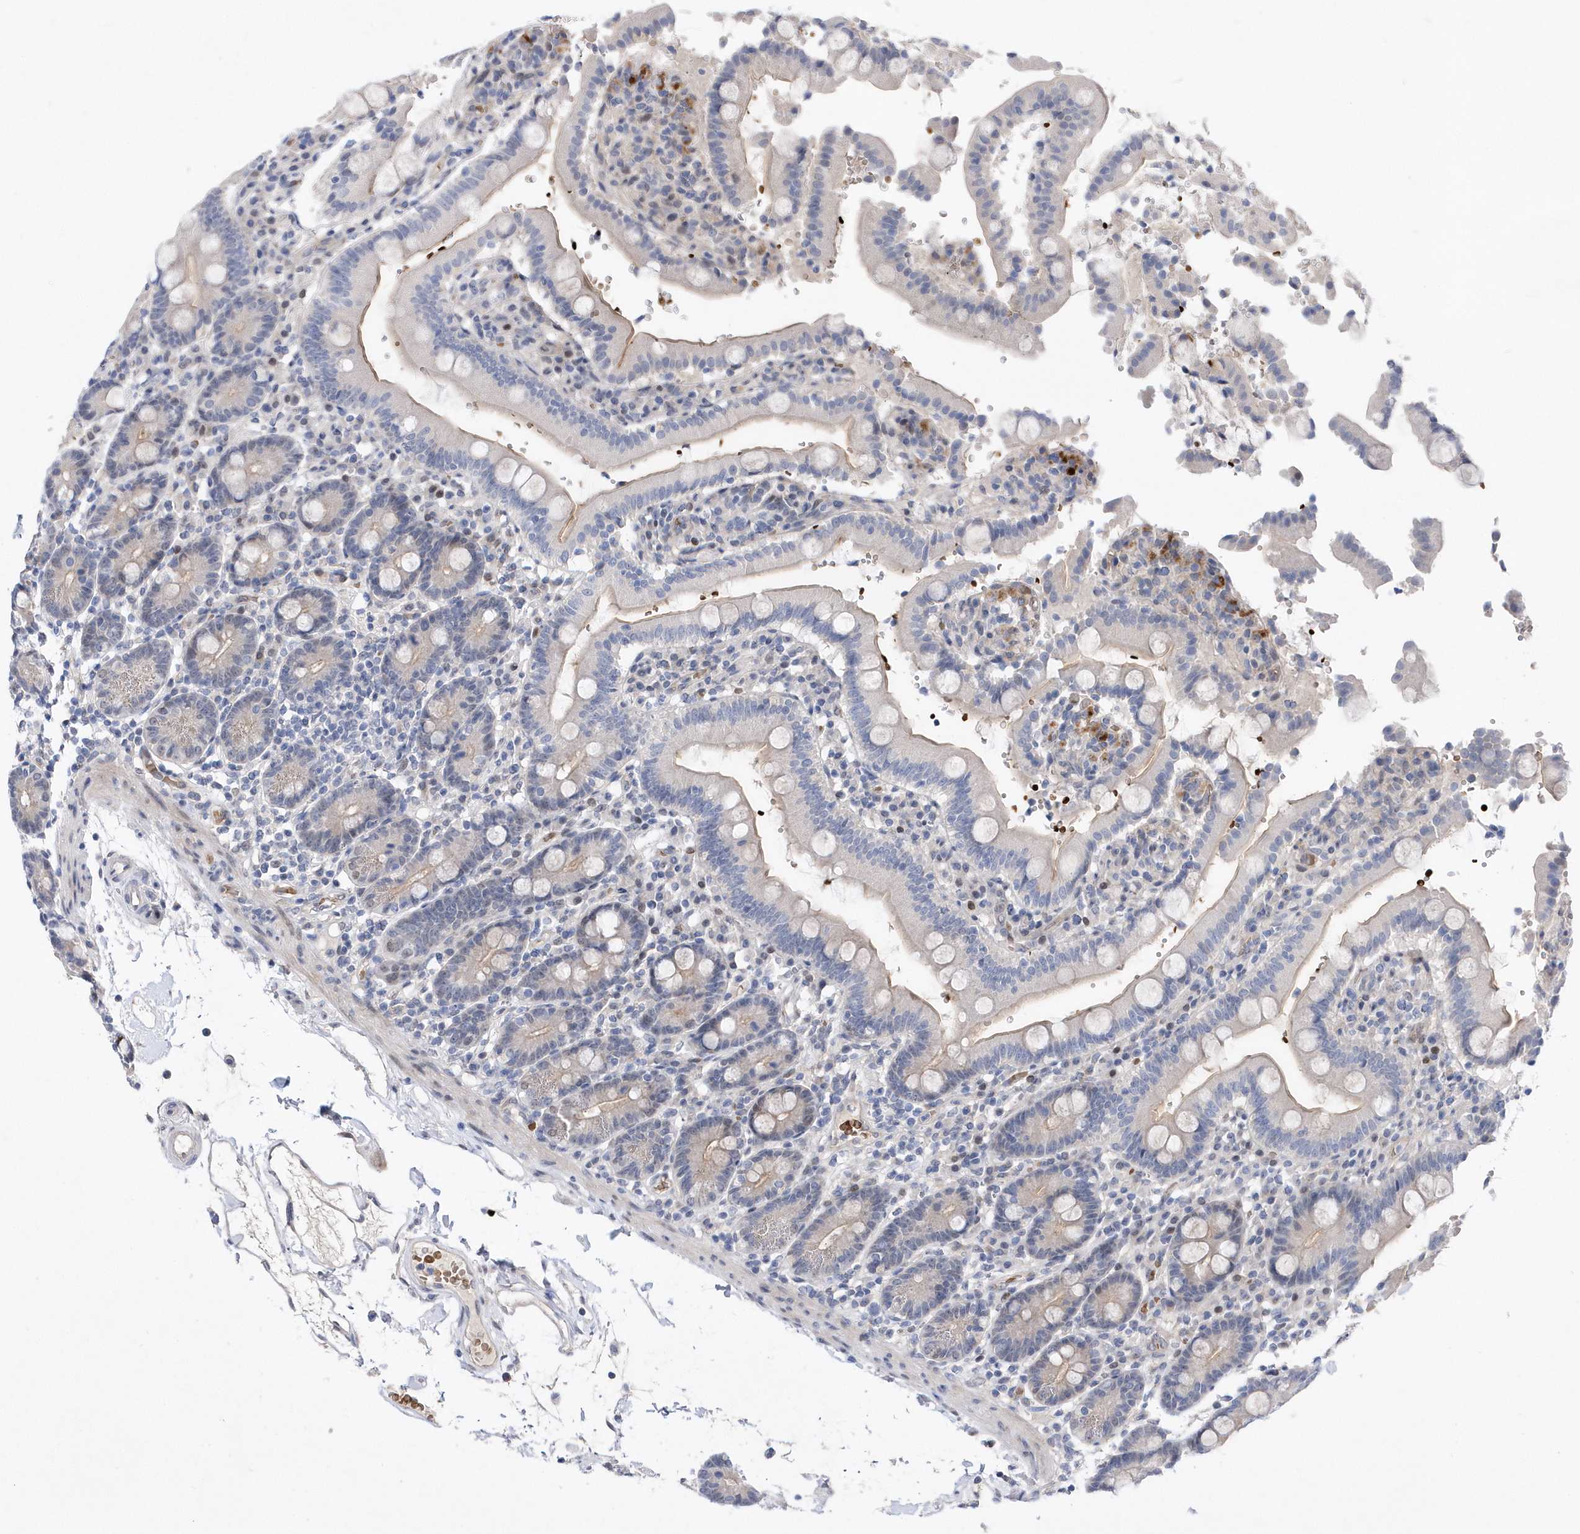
{"staining": {"intensity": "weak", "quantity": "<25%", "location": "cytoplasmic/membranous"}, "tissue": "duodenum", "cell_type": "Glandular cells", "image_type": "normal", "snomed": [{"axis": "morphology", "description": "Normal tissue, NOS"}, {"axis": "topography", "description": "Small intestine, NOS"}], "caption": "Immunohistochemical staining of benign human duodenum demonstrates no significant expression in glandular cells.", "gene": "ZNF875", "patient": {"sex": "female", "age": 71}}